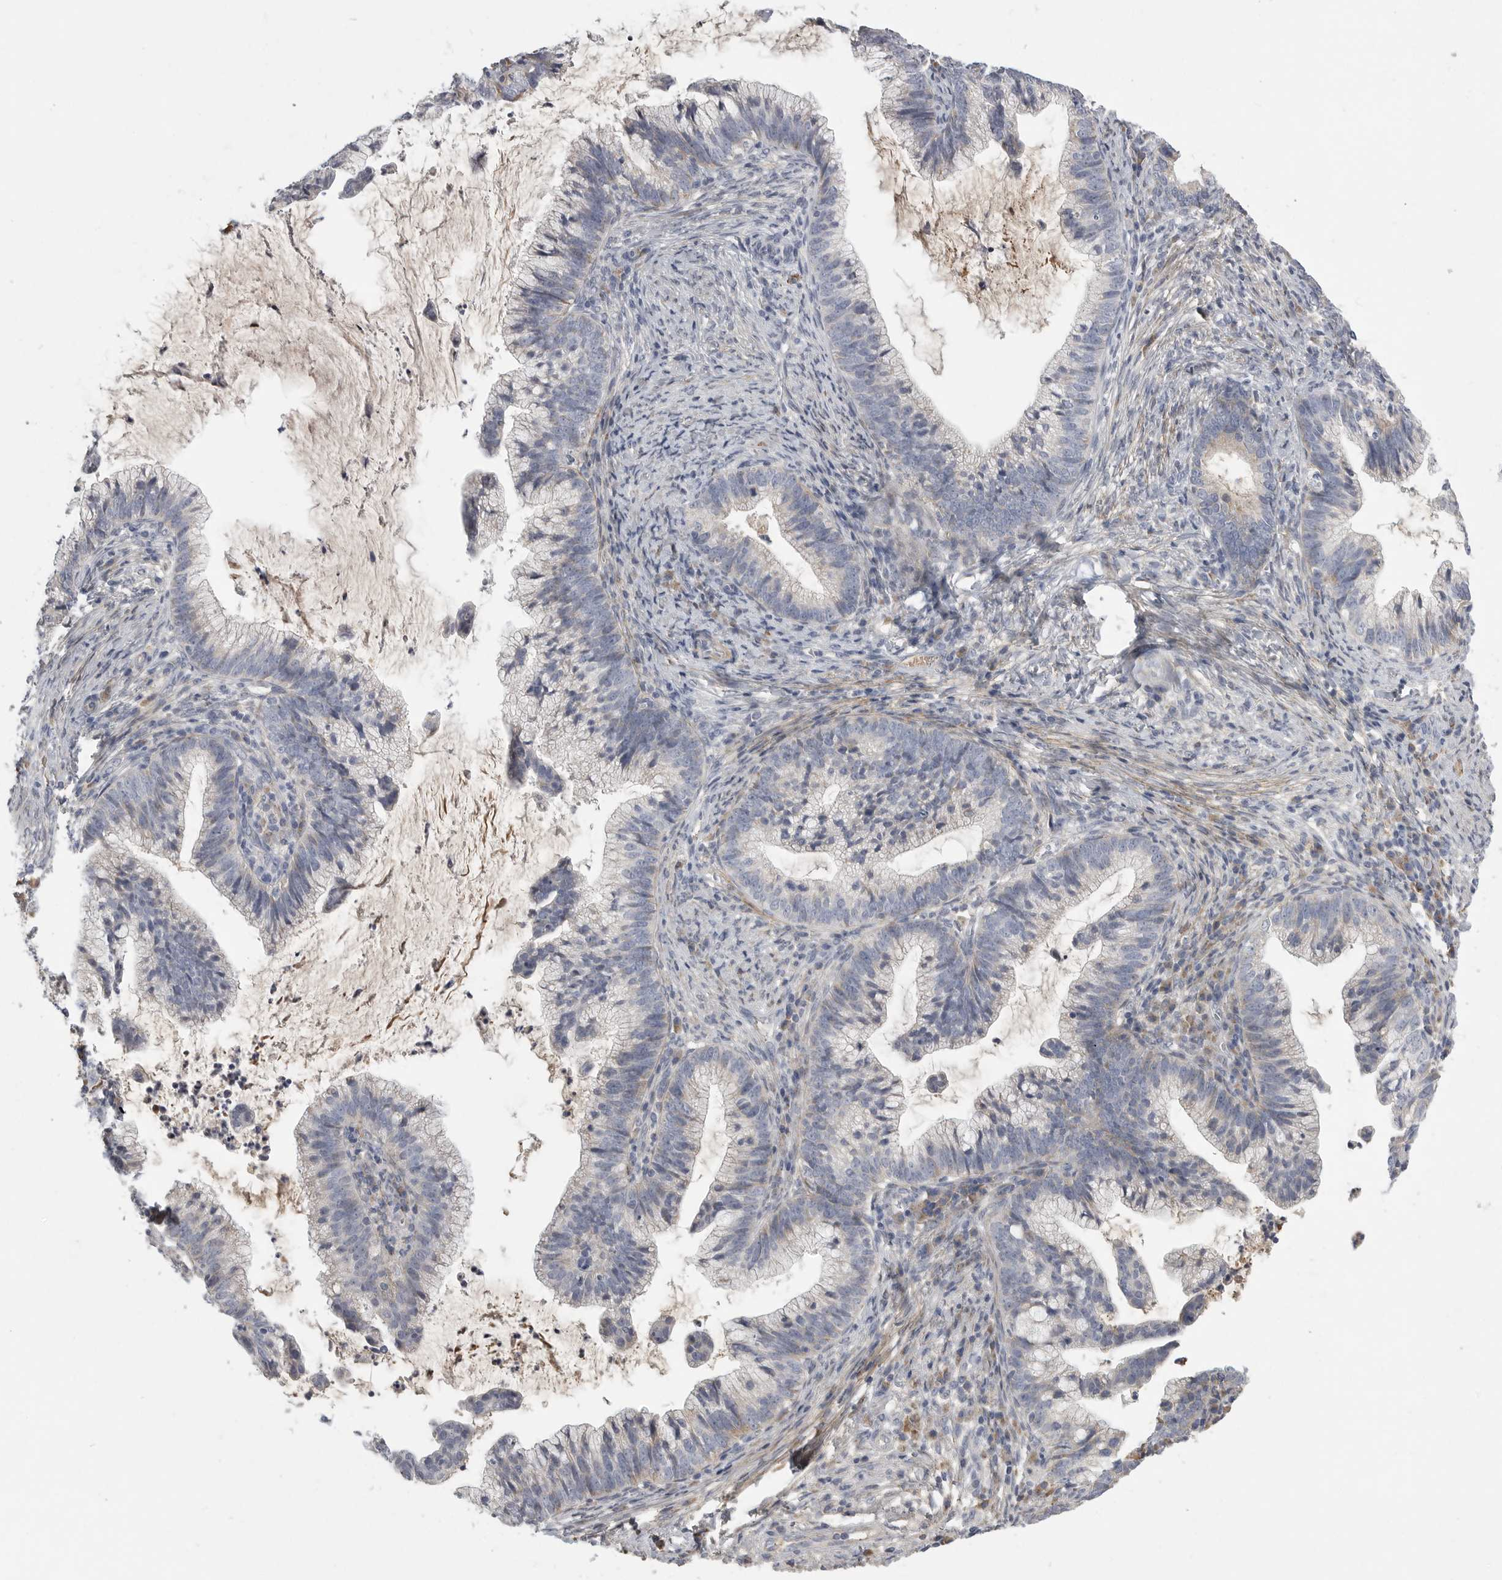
{"staining": {"intensity": "negative", "quantity": "none", "location": "none"}, "tissue": "cervical cancer", "cell_type": "Tumor cells", "image_type": "cancer", "snomed": [{"axis": "morphology", "description": "Adenocarcinoma, NOS"}, {"axis": "topography", "description": "Cervix"}], "caption": "This is an immunohistochemistry (IHC) micrograph of adenocarcinoma (cervical). There is no expression in tumor cells.", "gene": "SDC3", "patient": {"sex": "female", "age": 36}}